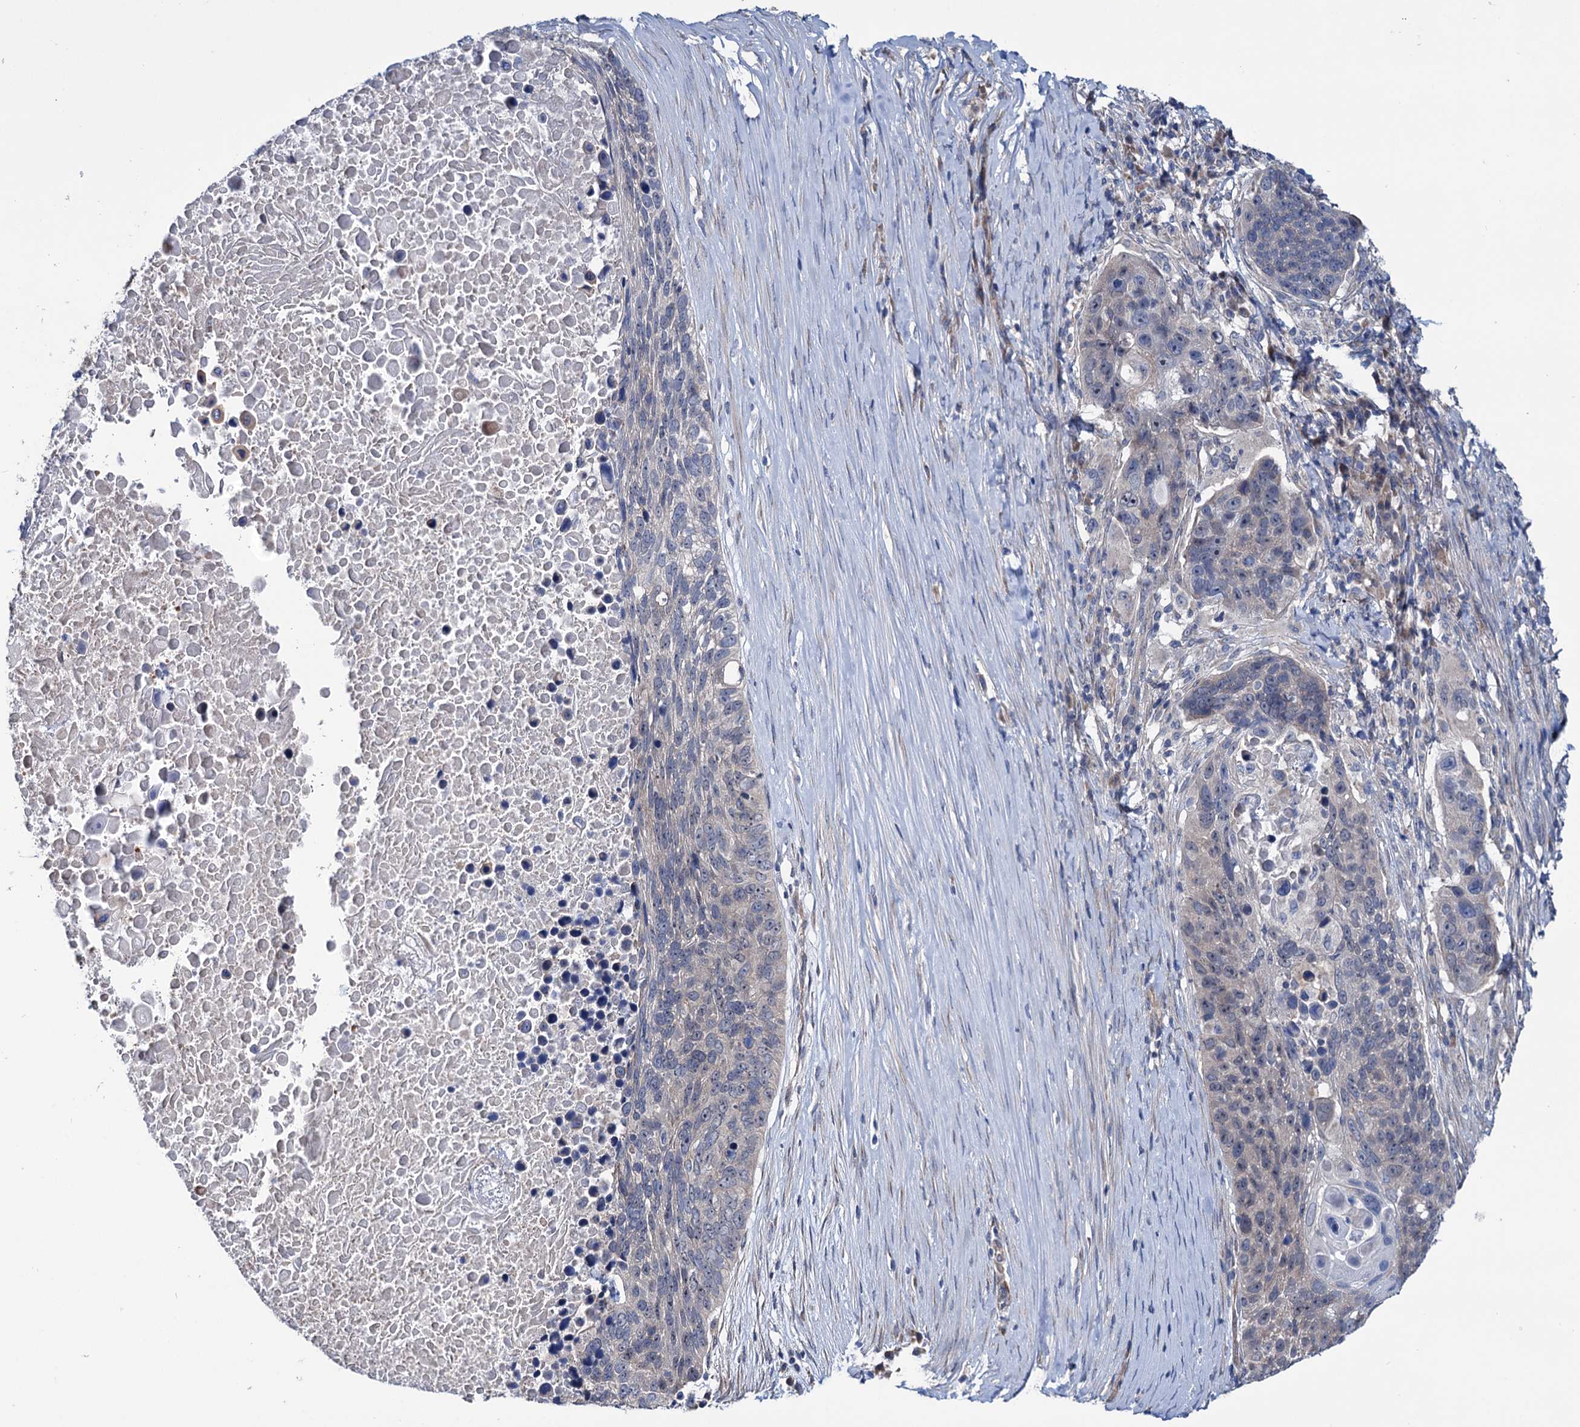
{"staining": {"intensity": "negative", "quantity": "none", "location": "none"}, "tissue": "lung cancer", "cell_type": "Tumor cells", "image_type": "cancer", "snomed": [{"axis": "morphology", "description": "Normal tissue, NOS"}, {"axis": "morphology", "description": "Squamous cell carcinoma, NOS"}, {"axis": "topography", "description": "Lymph node"}, {"axis": "topography", "description": "Lung"}], "caption": "DAB (3,3'-diaminobenzidine) immunohistochemical staining of human lung cancer (squamous cell carcinoma) demonstrates no significant expression in tumor cells.", "gene": "EYA4", "patient": {"sex": "male", "age": 66}}